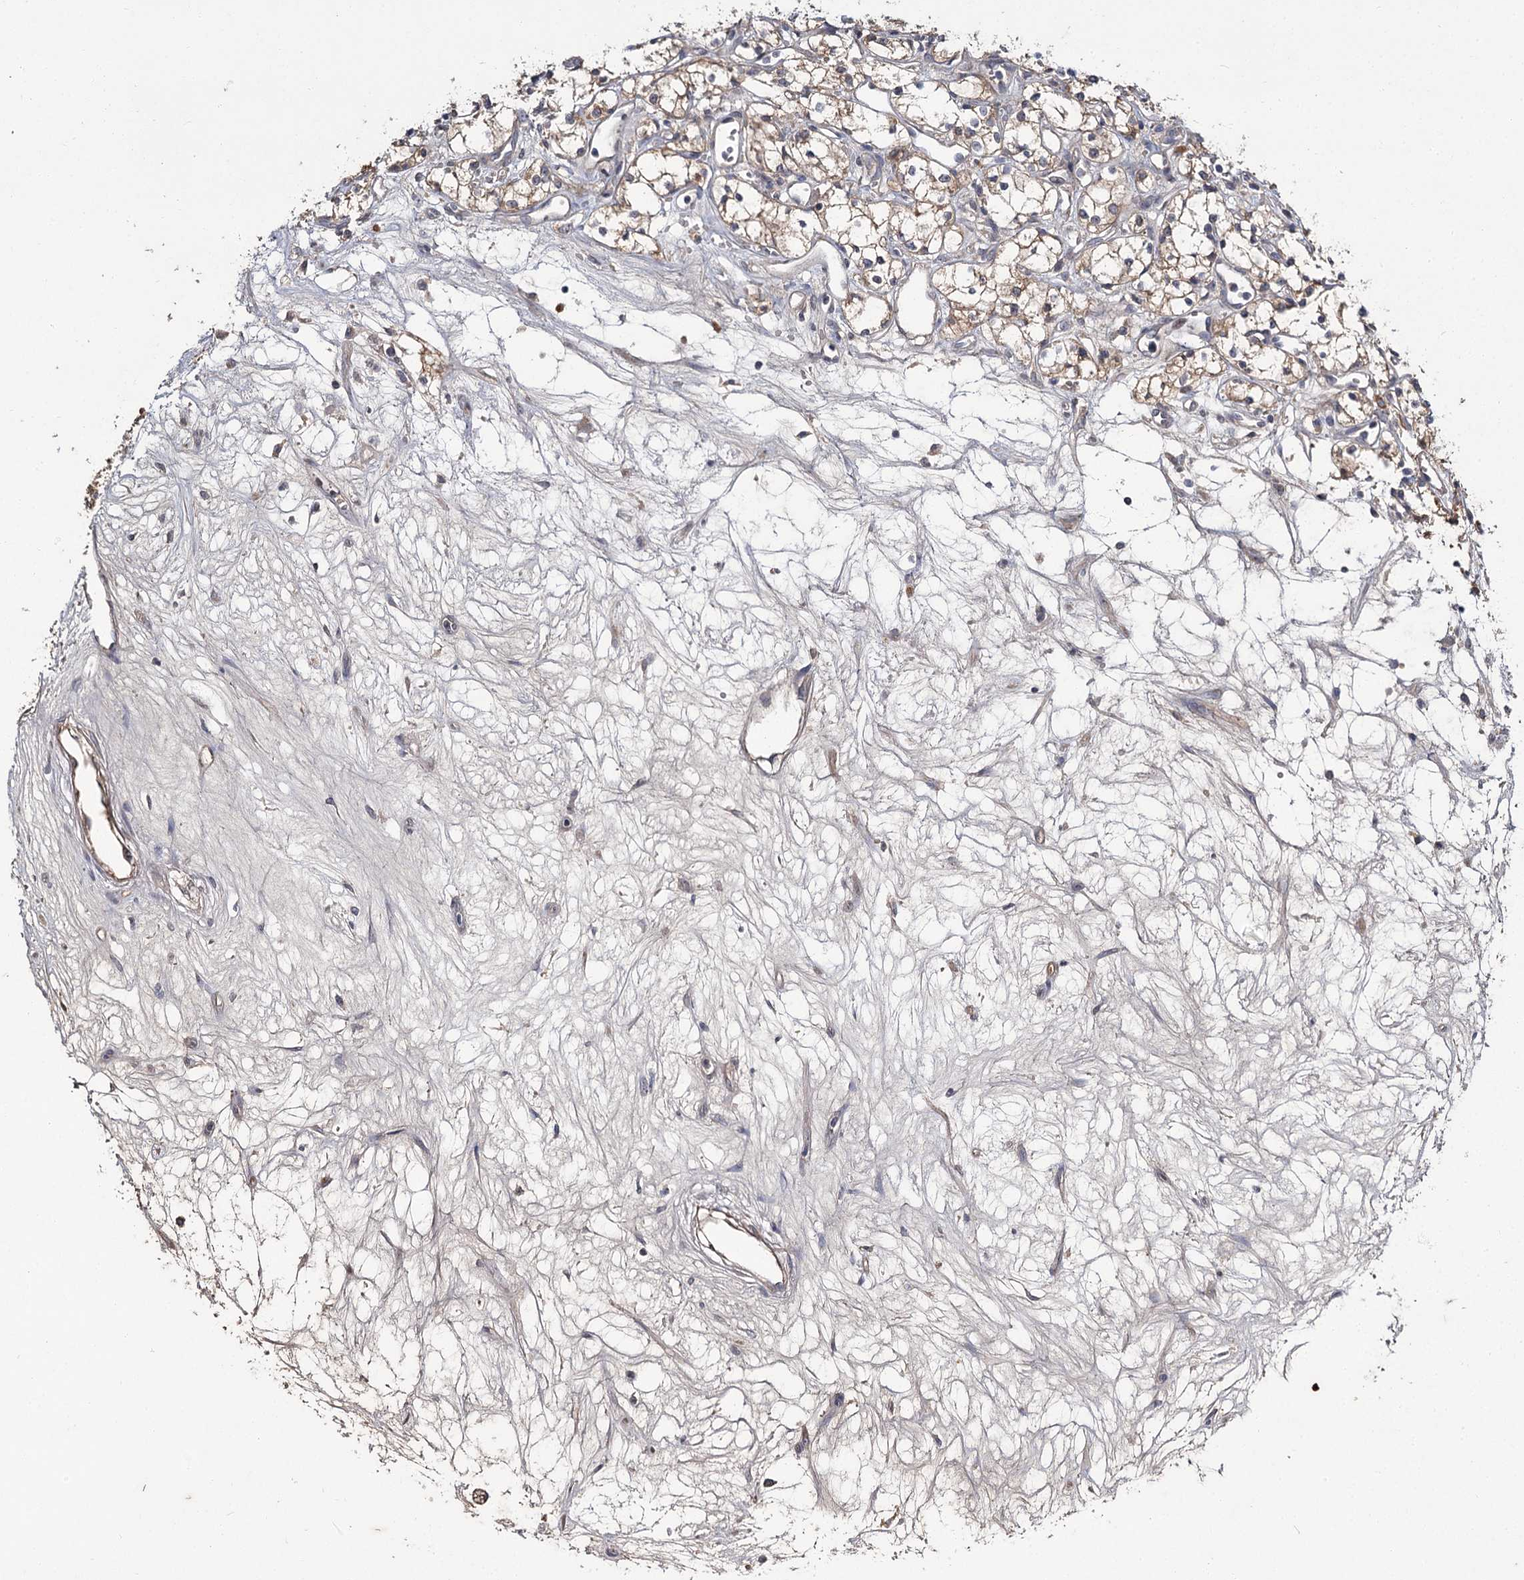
{"staining": {"intensity": "weak", "quantity": ">75%", "location": "cytoplasmic/membranous"}, "tissue": "renal cancer", "cell_type": "Tumor cells", "image_type": "cancer", "snomed": [{"axis": "morphology", "description": "Adenocarcinoma, NOS"}, {"axis": "topography", "description": "Kidney"}], "caption": "IHC image of renal cancer (adenocarcinoma) stained for a protein (brown), which shows low levels of weak cytoplasmic/membranous expression in about >75% of tumor cells.", "gene": "MFN1", "patient": {"sex": "male", "age": 59}}